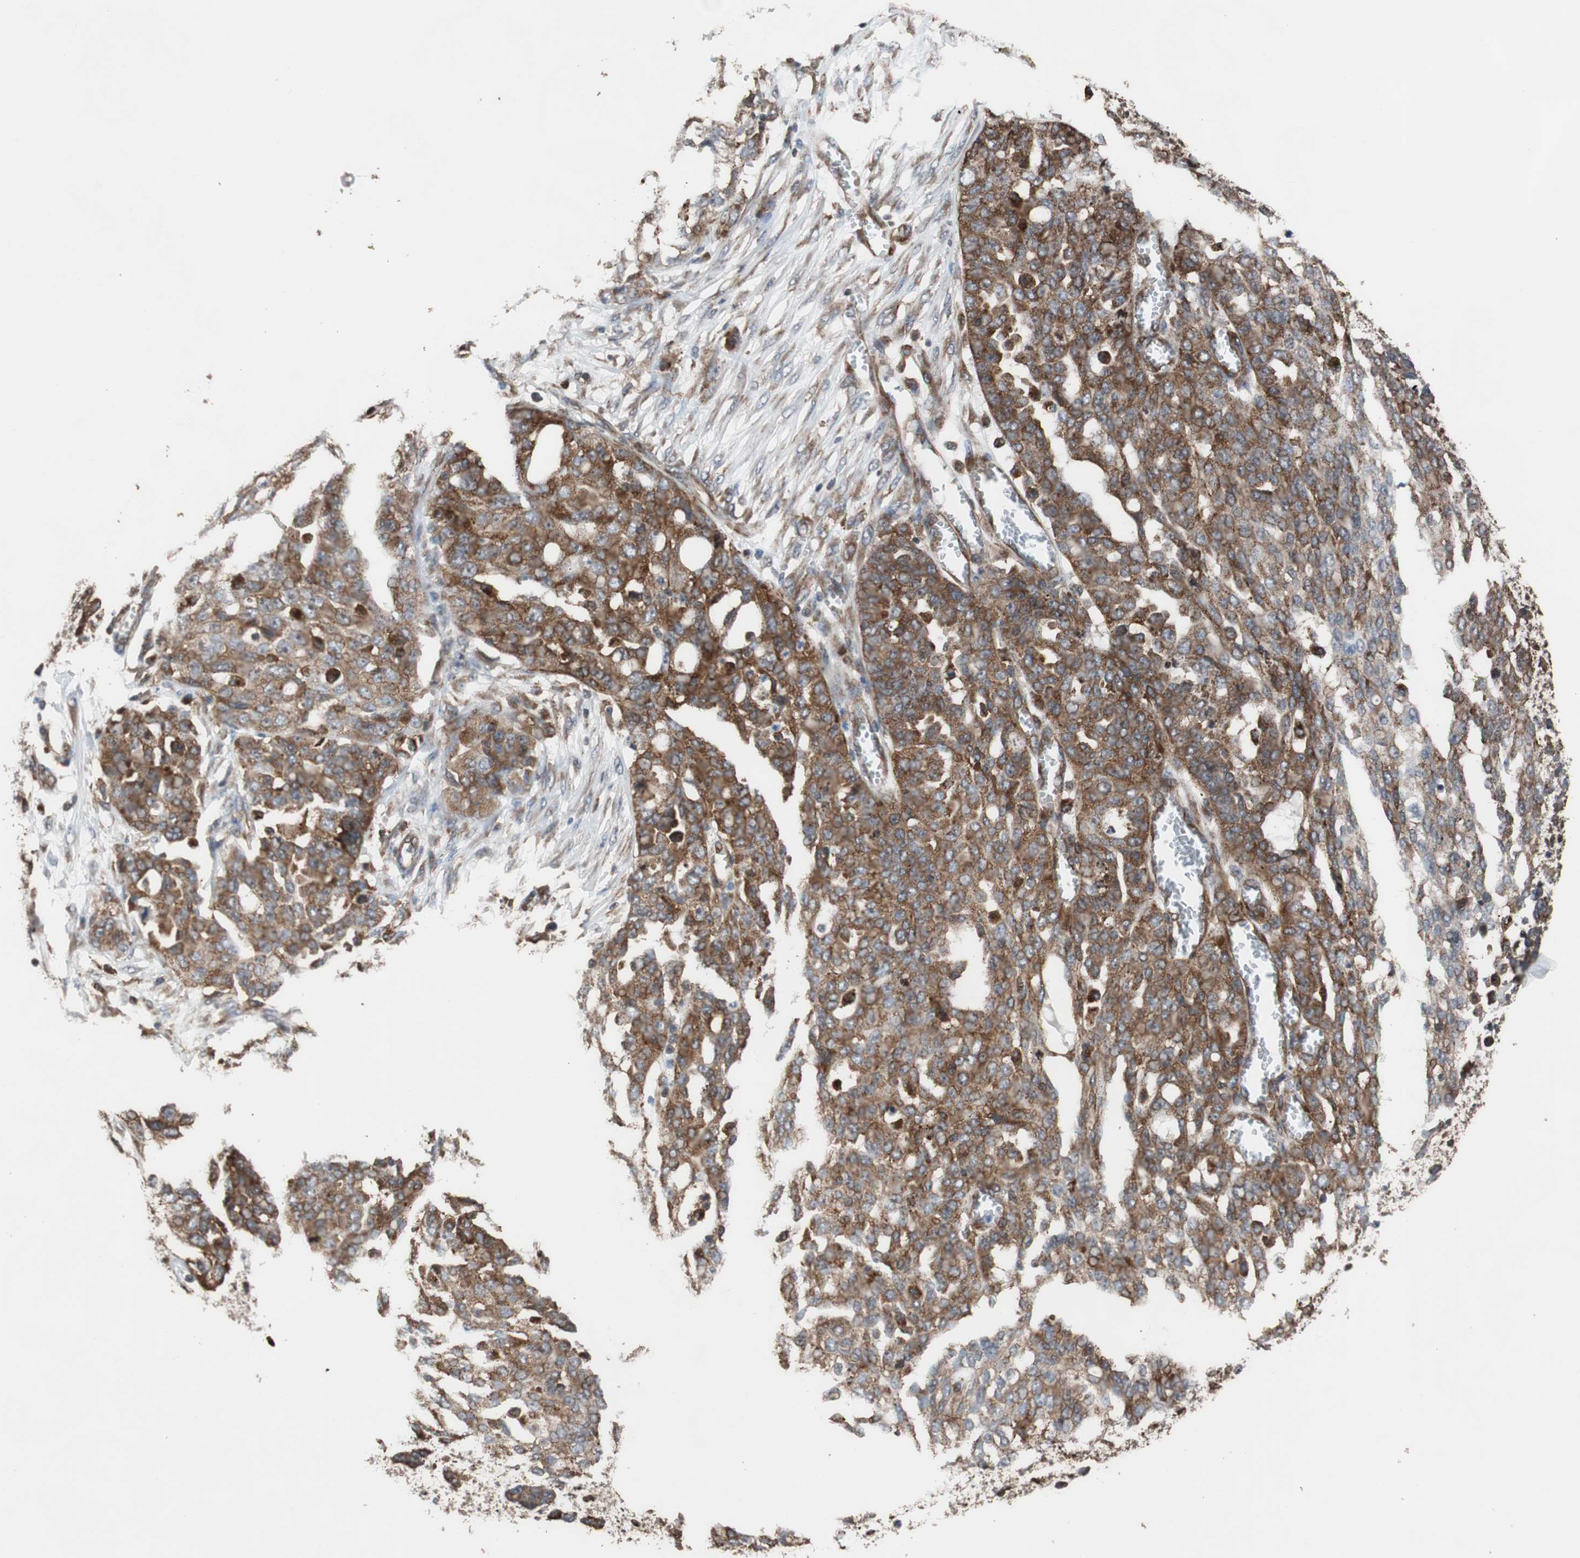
{"staining": {"intensity": "strong", "quantity": ">75%", "location": "cytoplasmic/membranous"}, "tissue": "ovarian cancer", "cell_type": "Tumor cells", "image_type": "cancer", "snomed": [{"axis": "morphology", "description": "Cystadenocarcinoma, serous, NOS"}, {"axis": "topography", "description": "Soft tissue"}, {"axis": "topography", "description": "Ovary"}], "caption": "Immunohistochemistry micrograph of human ovarian cancer (serous cystadenocarcinoma) stained for a protein (brown), which shows high levels of strong cytoplasmic/membranous expression in approximately >75% of tumor cells.", "gene": "USP10", "patient": {"sex": "female", "age": 57}}